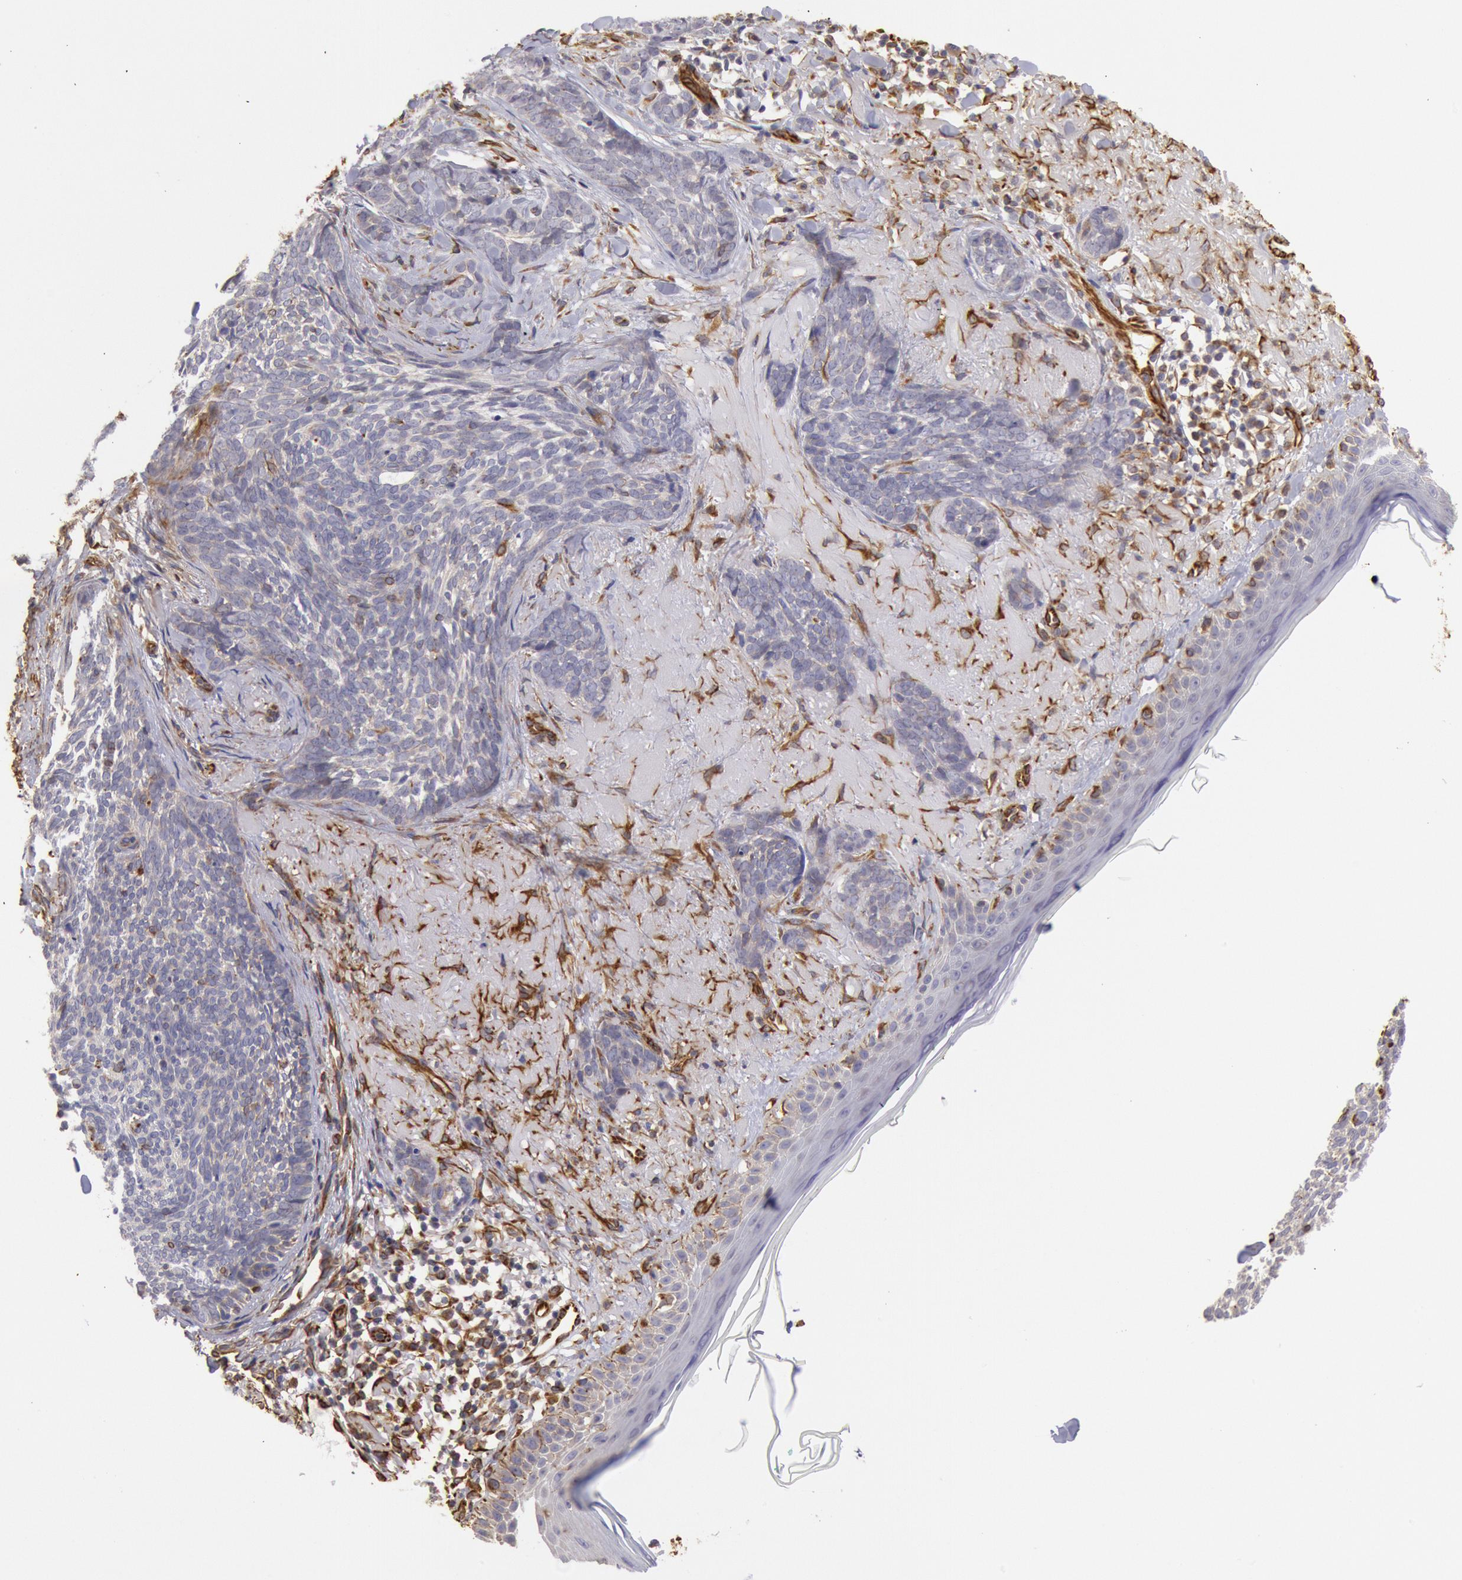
{"staining": {"intensity": "negative", "quantity": "none", "location": "none"}, "tissue": "skin cancer", "cell_type": "Tumor cells", "image_type": "cancer", "snomed": [{"axis": "morphology", "description": "Basal cell carcinoma"}, {"axis": "topography", "description": "Skin"}], "caption": "High magnification brightfield microscopy of basal cell carcinoma (skin) stained with DAB (brown) and counterstained with hematoxylin (blue): tumor cells show no significant staining.", "gene": "RNF139", "patient": {"sex": "female", "age": 81}}